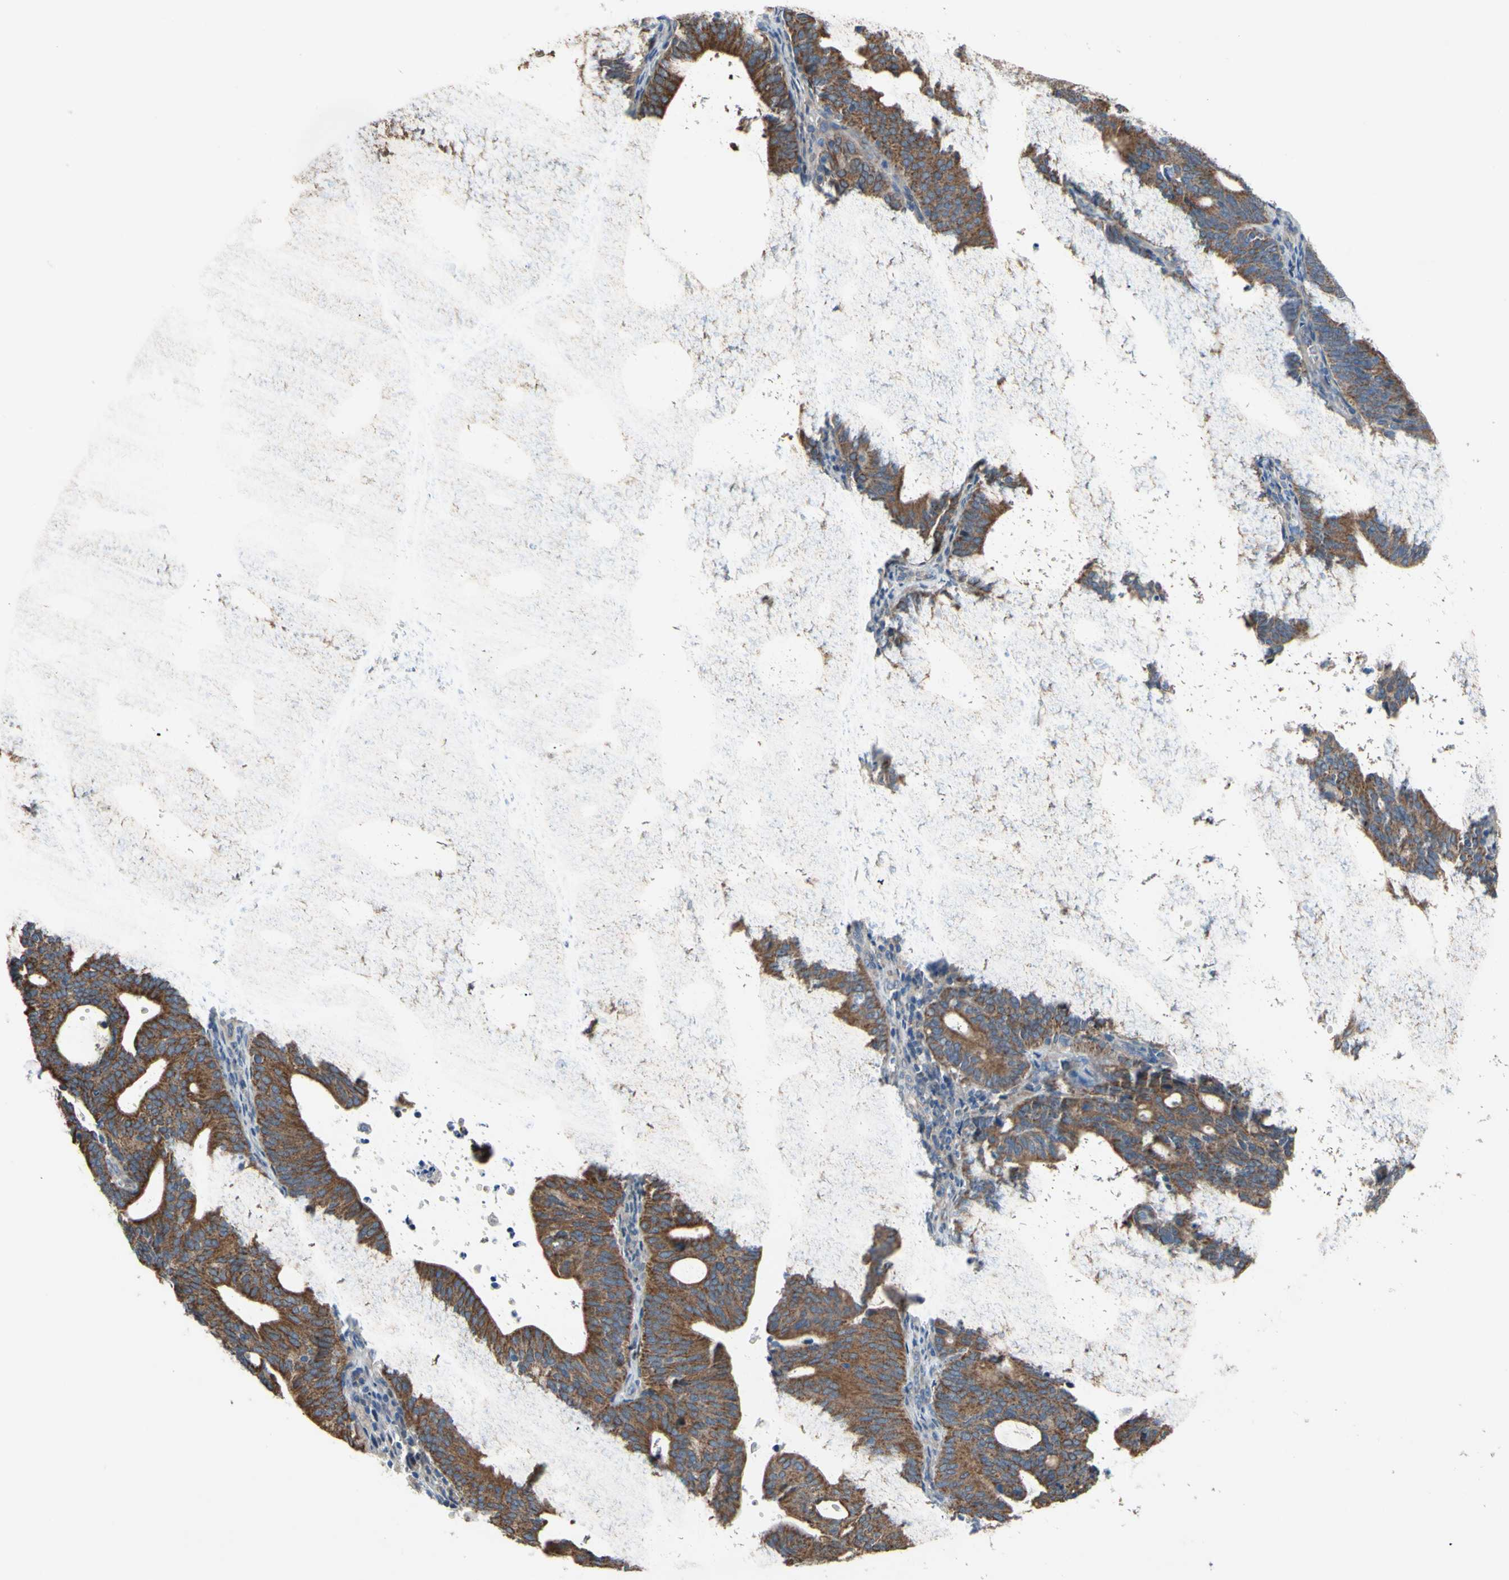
{"staining": {"intensity": "strong", "quantity": ">75%", "location": "cytoplasmic/membranous"}, "tissue": "endometrial cancer", "cell_type": "Tumor cells", "image_type": "cancer", "snomed": [{"axis": "morphology", "description": "Adenocarcinoma, NOS"}, {"axis": "topography", "description": "Uterus"}], "caption": "Human endometrial cancer (adenocarcinoma) stained for a protein (brown) demonstrates strong cytoplasmic/membranous positive positivity in approximately >75% of tumor cells.", "gene": "GRAMD2B", "patient": {"sex": "female", "age": 83}}